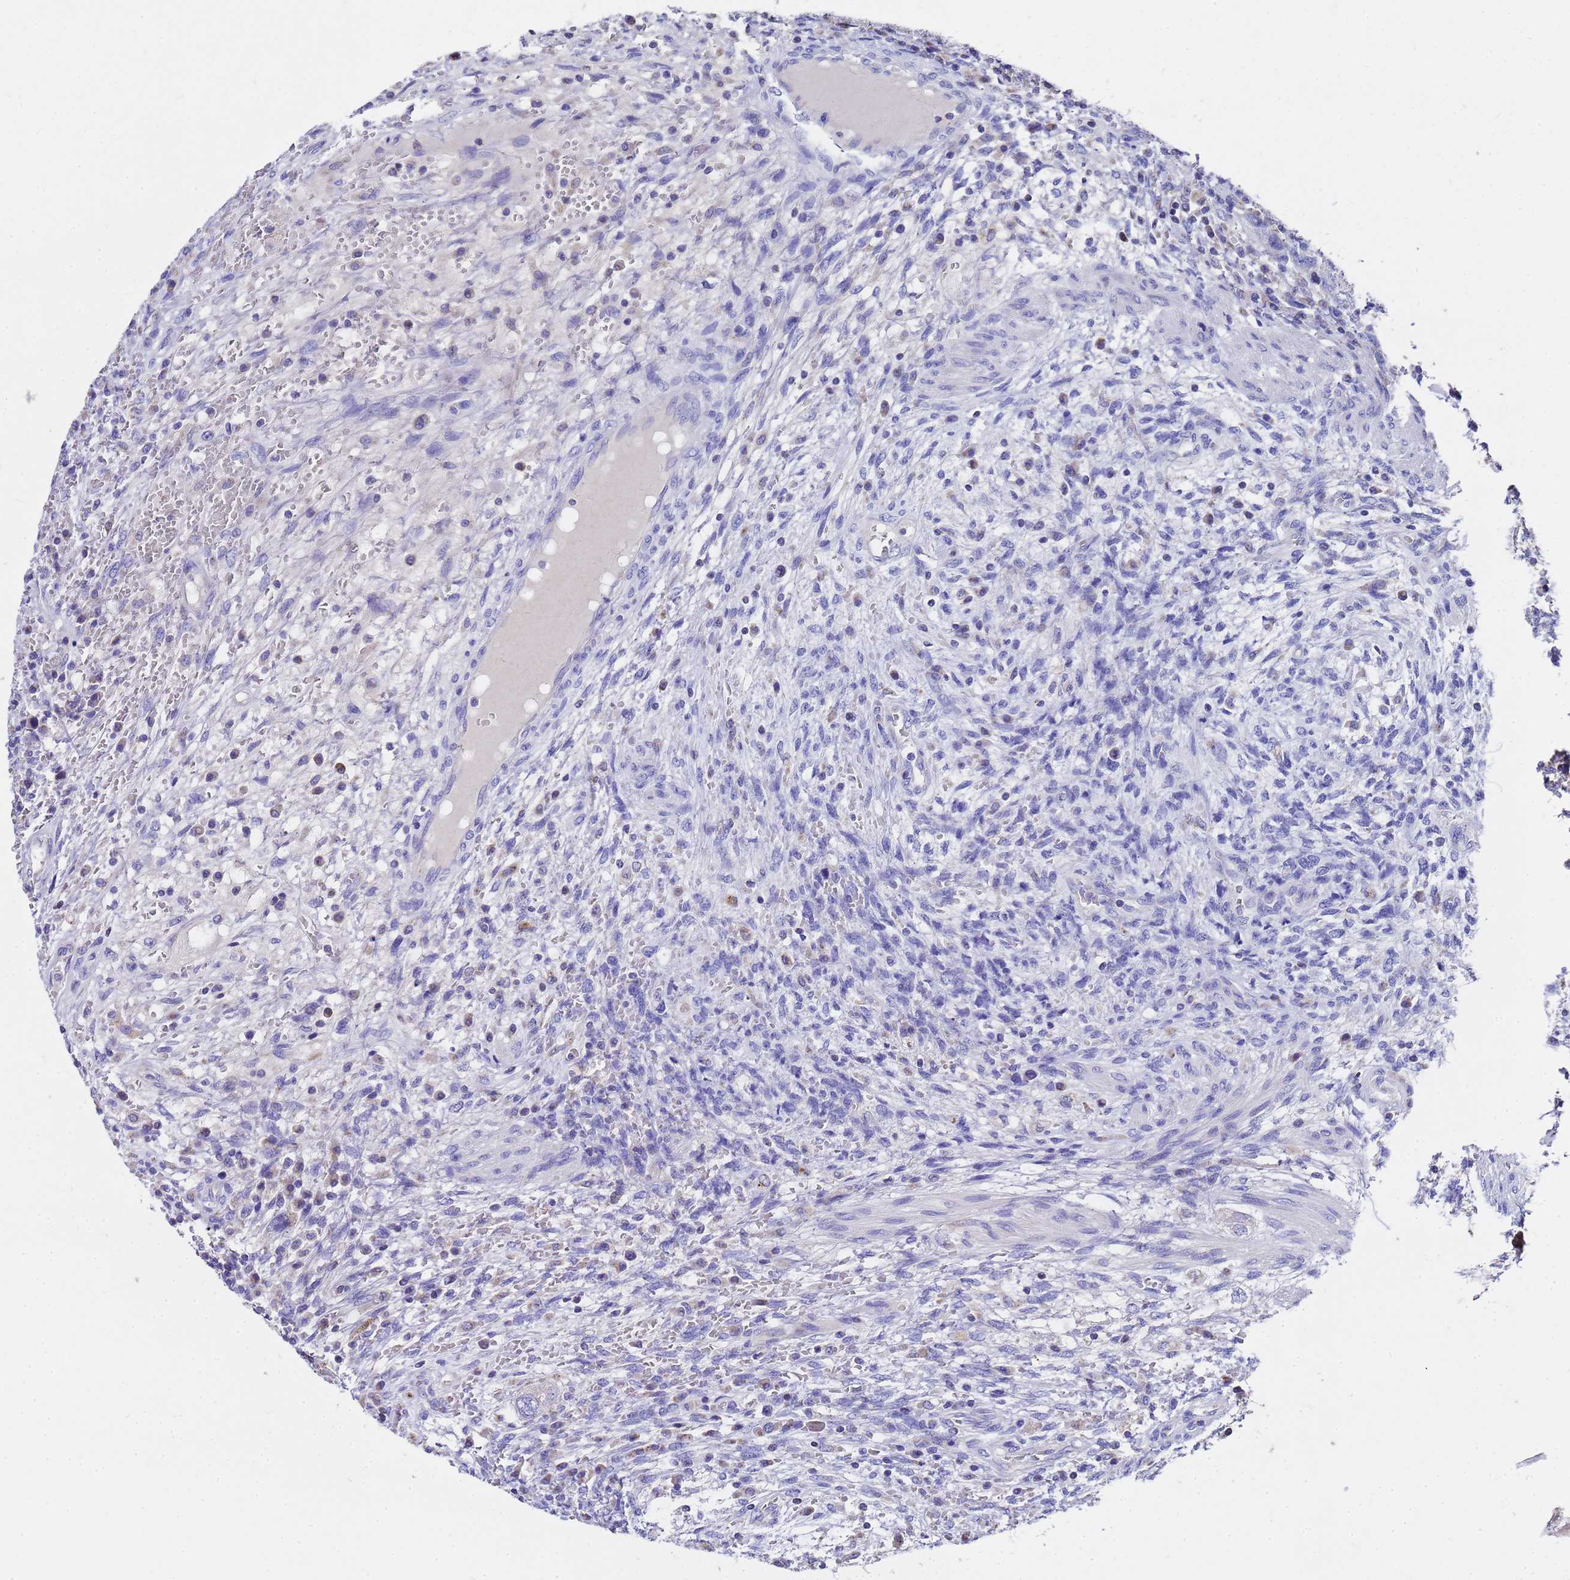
{"staining": {"intensity": "negative", "quantity": "none", "location": "none"}, "tissue": "testis cancer", "cell_type": "Tumor cells", "image_type": "cancer", "snomed": [{"axis": "morphology", "description": "Carcinoma, Embryonal, NOS"}, {"axis": "topography", "description": "Testis"}], "caption": "Human testis cancer stained for a protein using immunohistochemistry (IHC) exhibits no expression in tumor cells.", "gene": "MRPS12", "patient": {"sex": "male", "age": 26}}